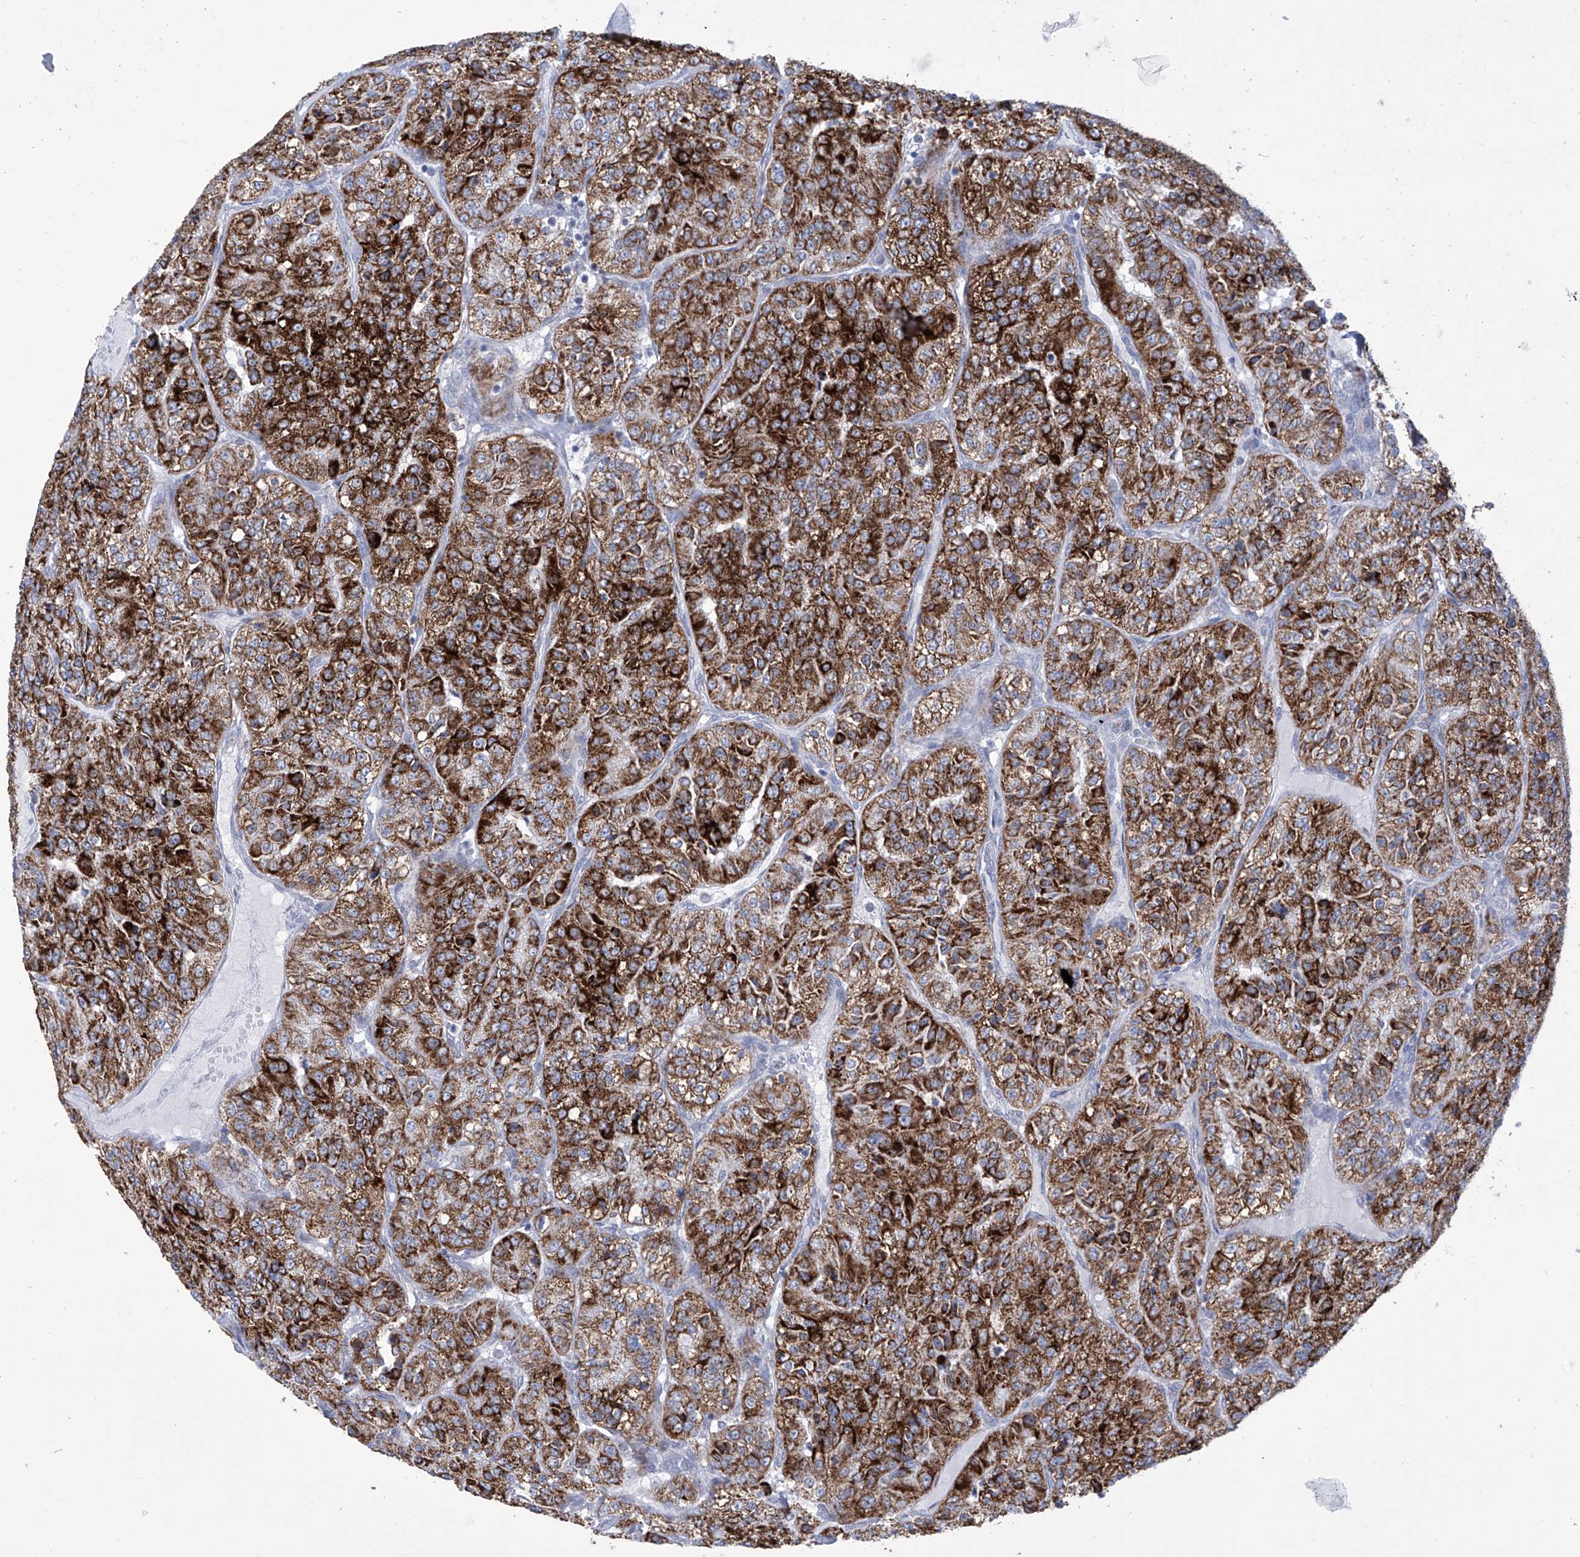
{"staining": {"intensity": "strong", "quantity": ">75%", "location": "cytoplasmic/membranous"}, "tissue": "renal cancer", "cell_type": "Tumor cells", "image_type": "cancer", "snomed": [{"axis": "morphology", "description": "Adenocarcinoma, NOS"}, {"axis": "topography", "description": "Kidney"}], "caption": "Immunohistochemistry (IHC) micrograph of renal adenocarcinoma stained for a protein (brown), which displays high levels of strong cytoplasmic/membranous staining in about >75% of tumor cells.", "gene": "ALDH6A1", "patient": {"sex": "female", "age": 63}}